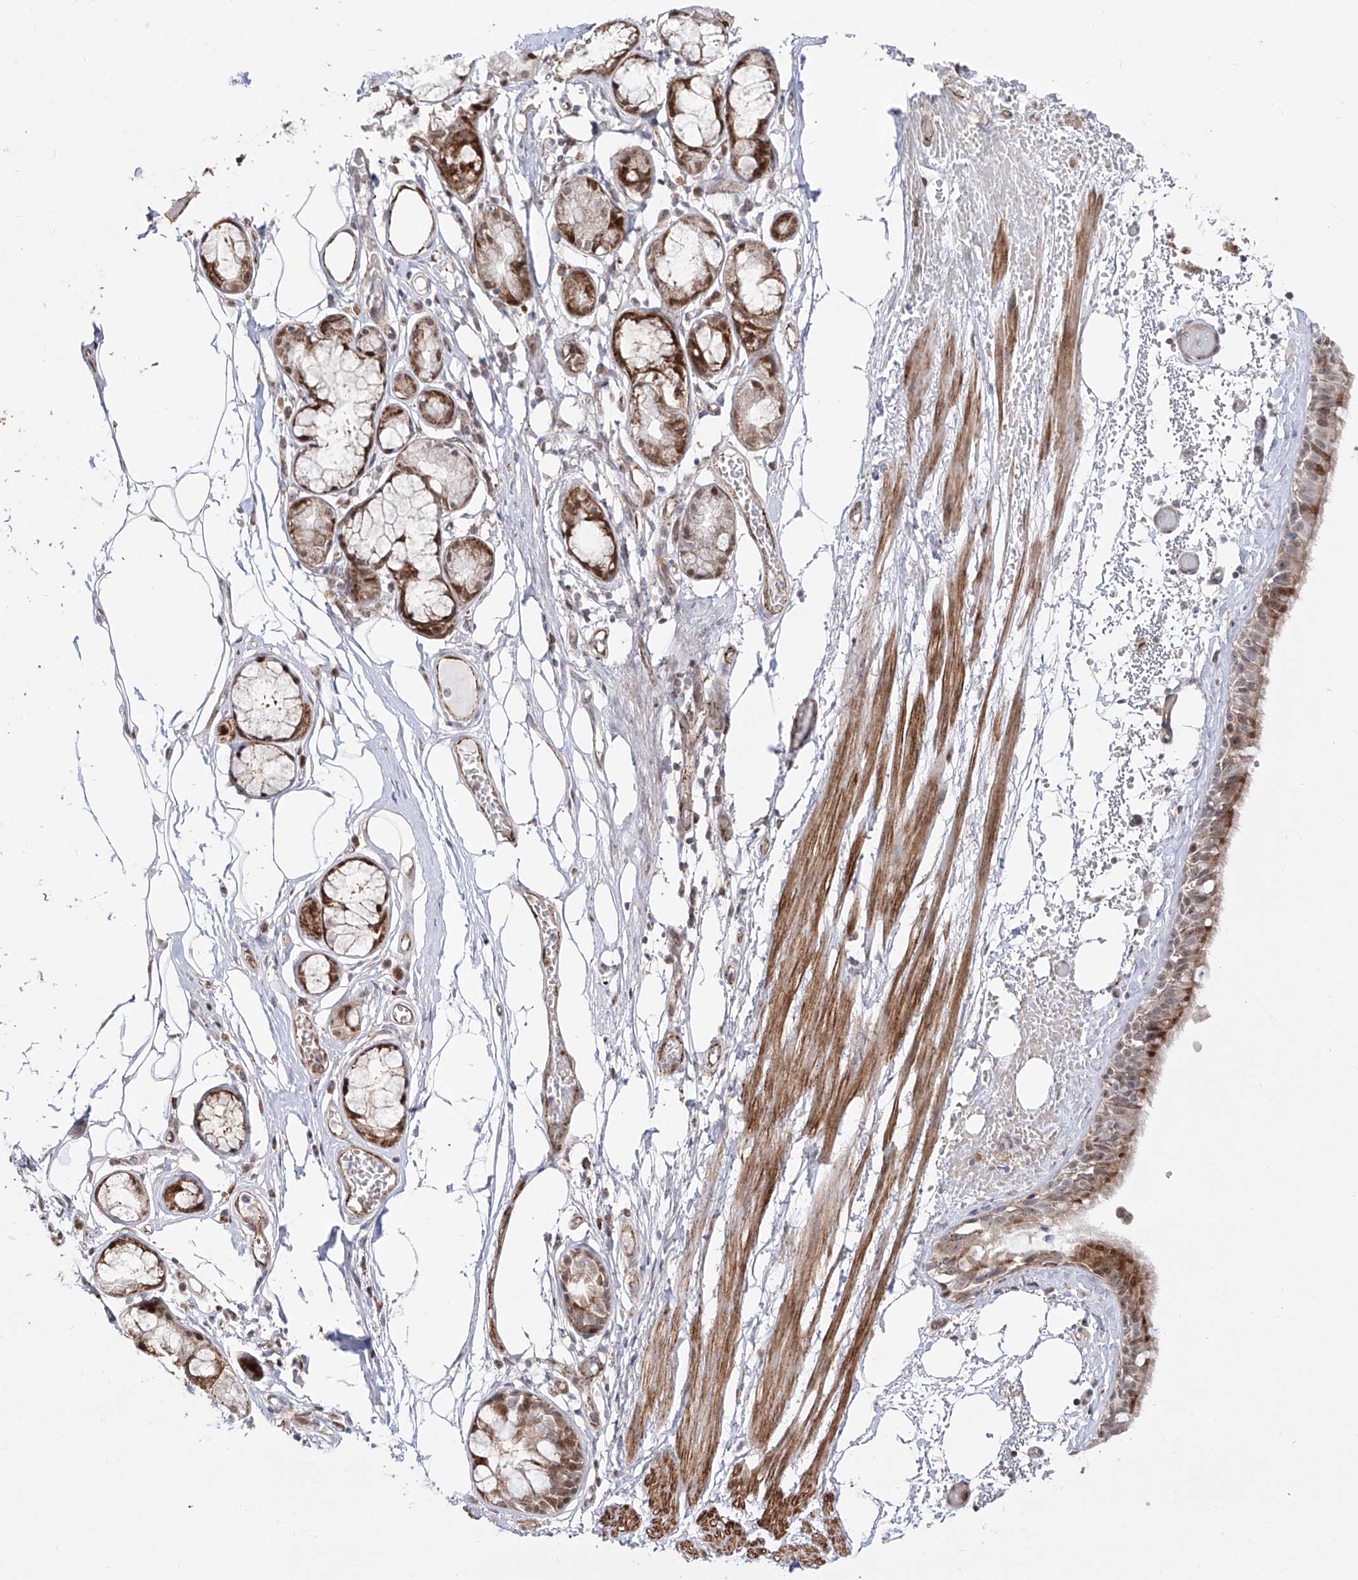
{"staining": {"intensity": "moderate", "quantity": "25%-75%", "location": "cytoplasmic/membranous,nuclear"}, "tissue": "bronchus", "cell_type": "Respiratory epithelial cells", "image_type": "normal", "snomed": [{"axis": "morphology", "description": "Normal tissue, NOS"}, {"axis": "topography", "description": "Bronchus"}, {"axis": "topography", "description": "Lung"}], "caption": "Protein positivity by IHC displays moderate cytoplasmic/membranous,nuclear staining in about 25%-75% of respiratory epithelial cells in unremarkable bronchus.", "gene": "ZNF180", "patient": {"sex": "male", "age": 56}}